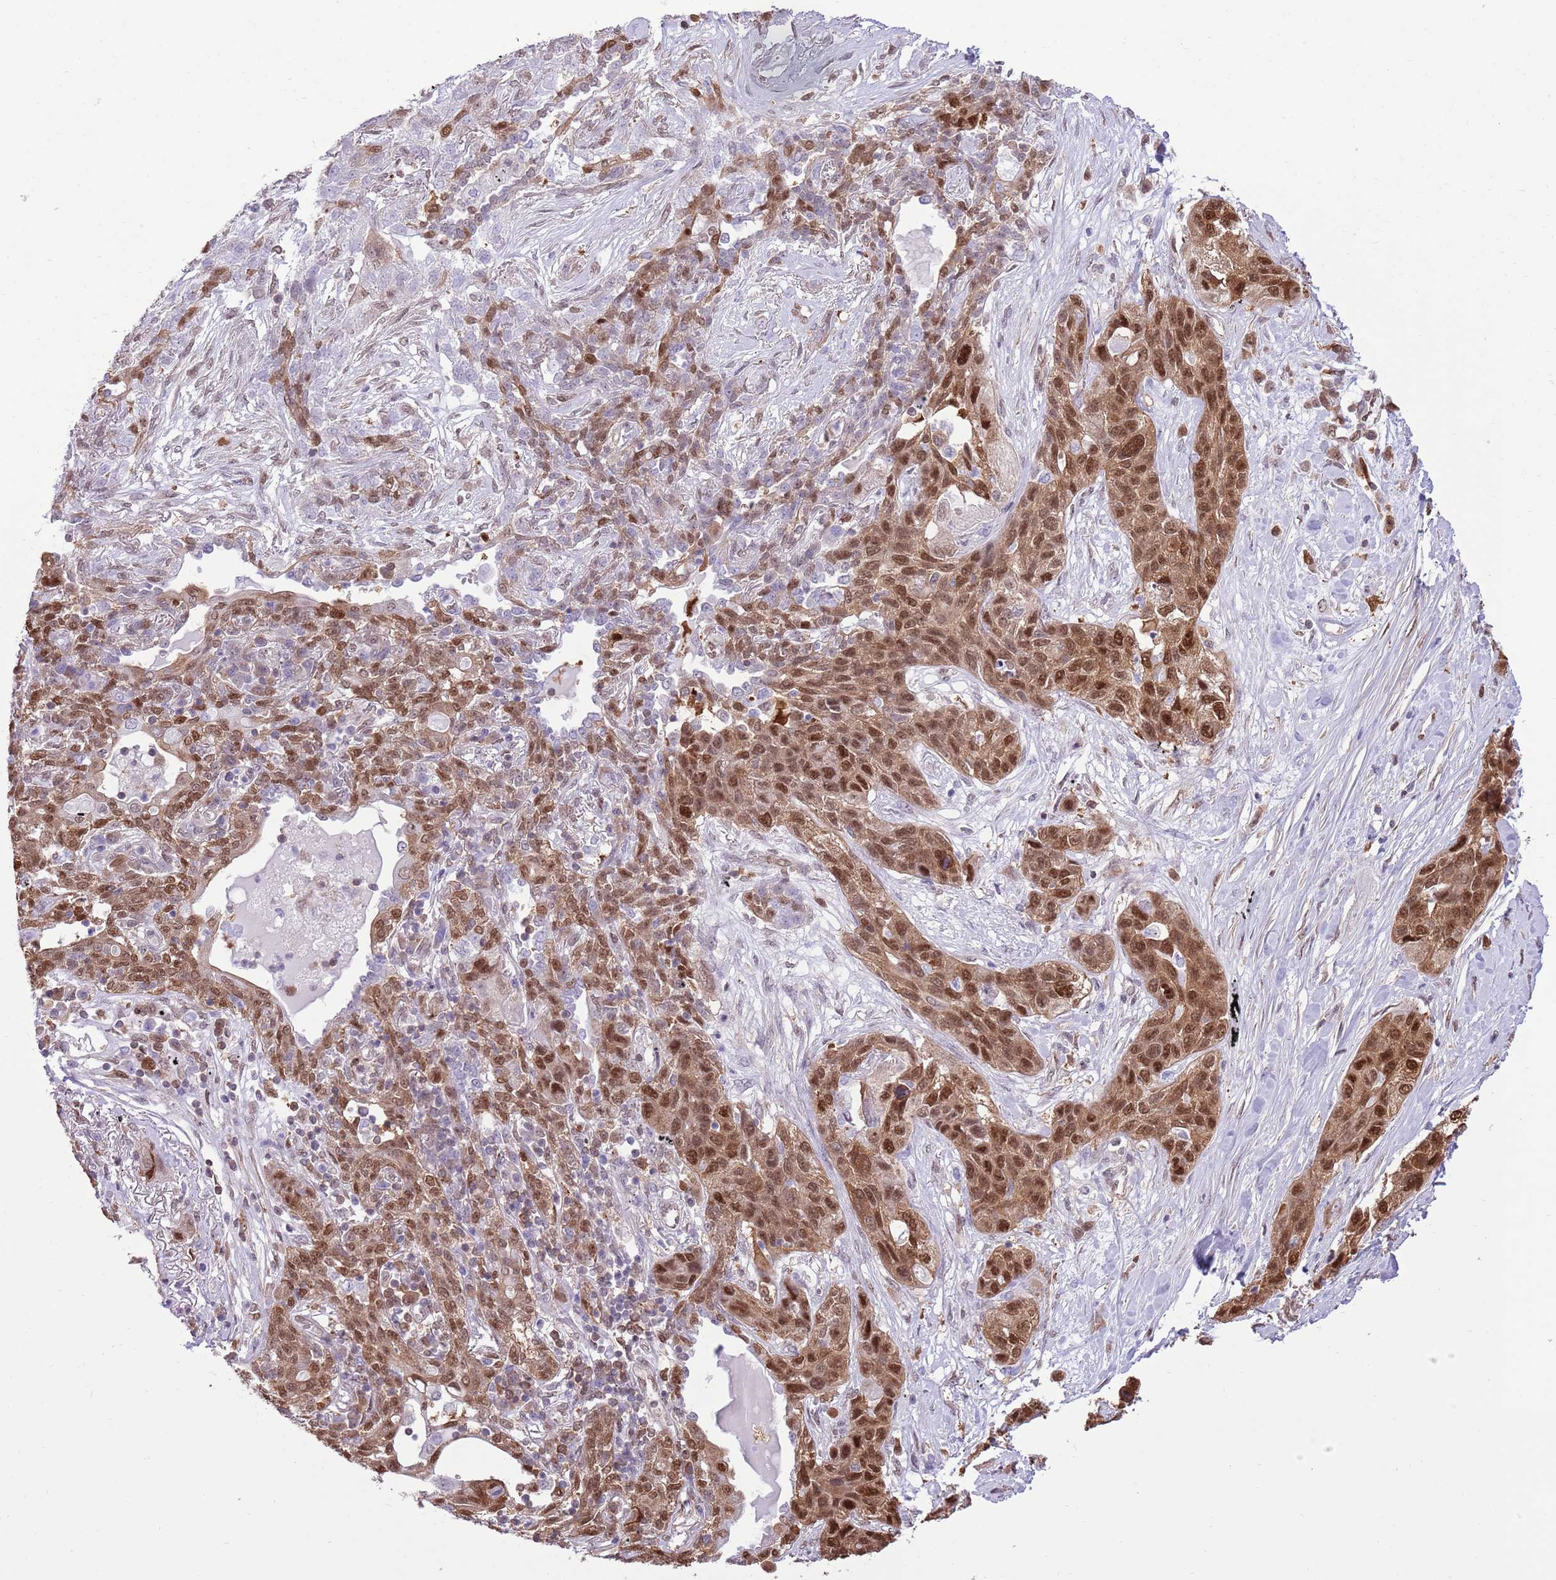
{"staining": {"intensity": "moderate", "quantity": ">75%", "location": "cytoplasmic/membranous,nuclear"}, "tissue": "lung cancer", "cell_type": "Tumor cells", "image_type": "cancer", "snomed": [{"axis": "morphology", "description": "Squamous cell carcinoma, NOS"}, {"axis": "topography", "description": "Lung"}], "caption": "Lung cancer tissue exhibits moderate cytoplasmic/membranous and nuclear expression in approximately >75% of tumor cells Immunohistochemistry stains the protein of interest in brown and the nuclei are stained blue.", "gene": "NSFL1C", "patient": {"sex": "female", "age": 70}}